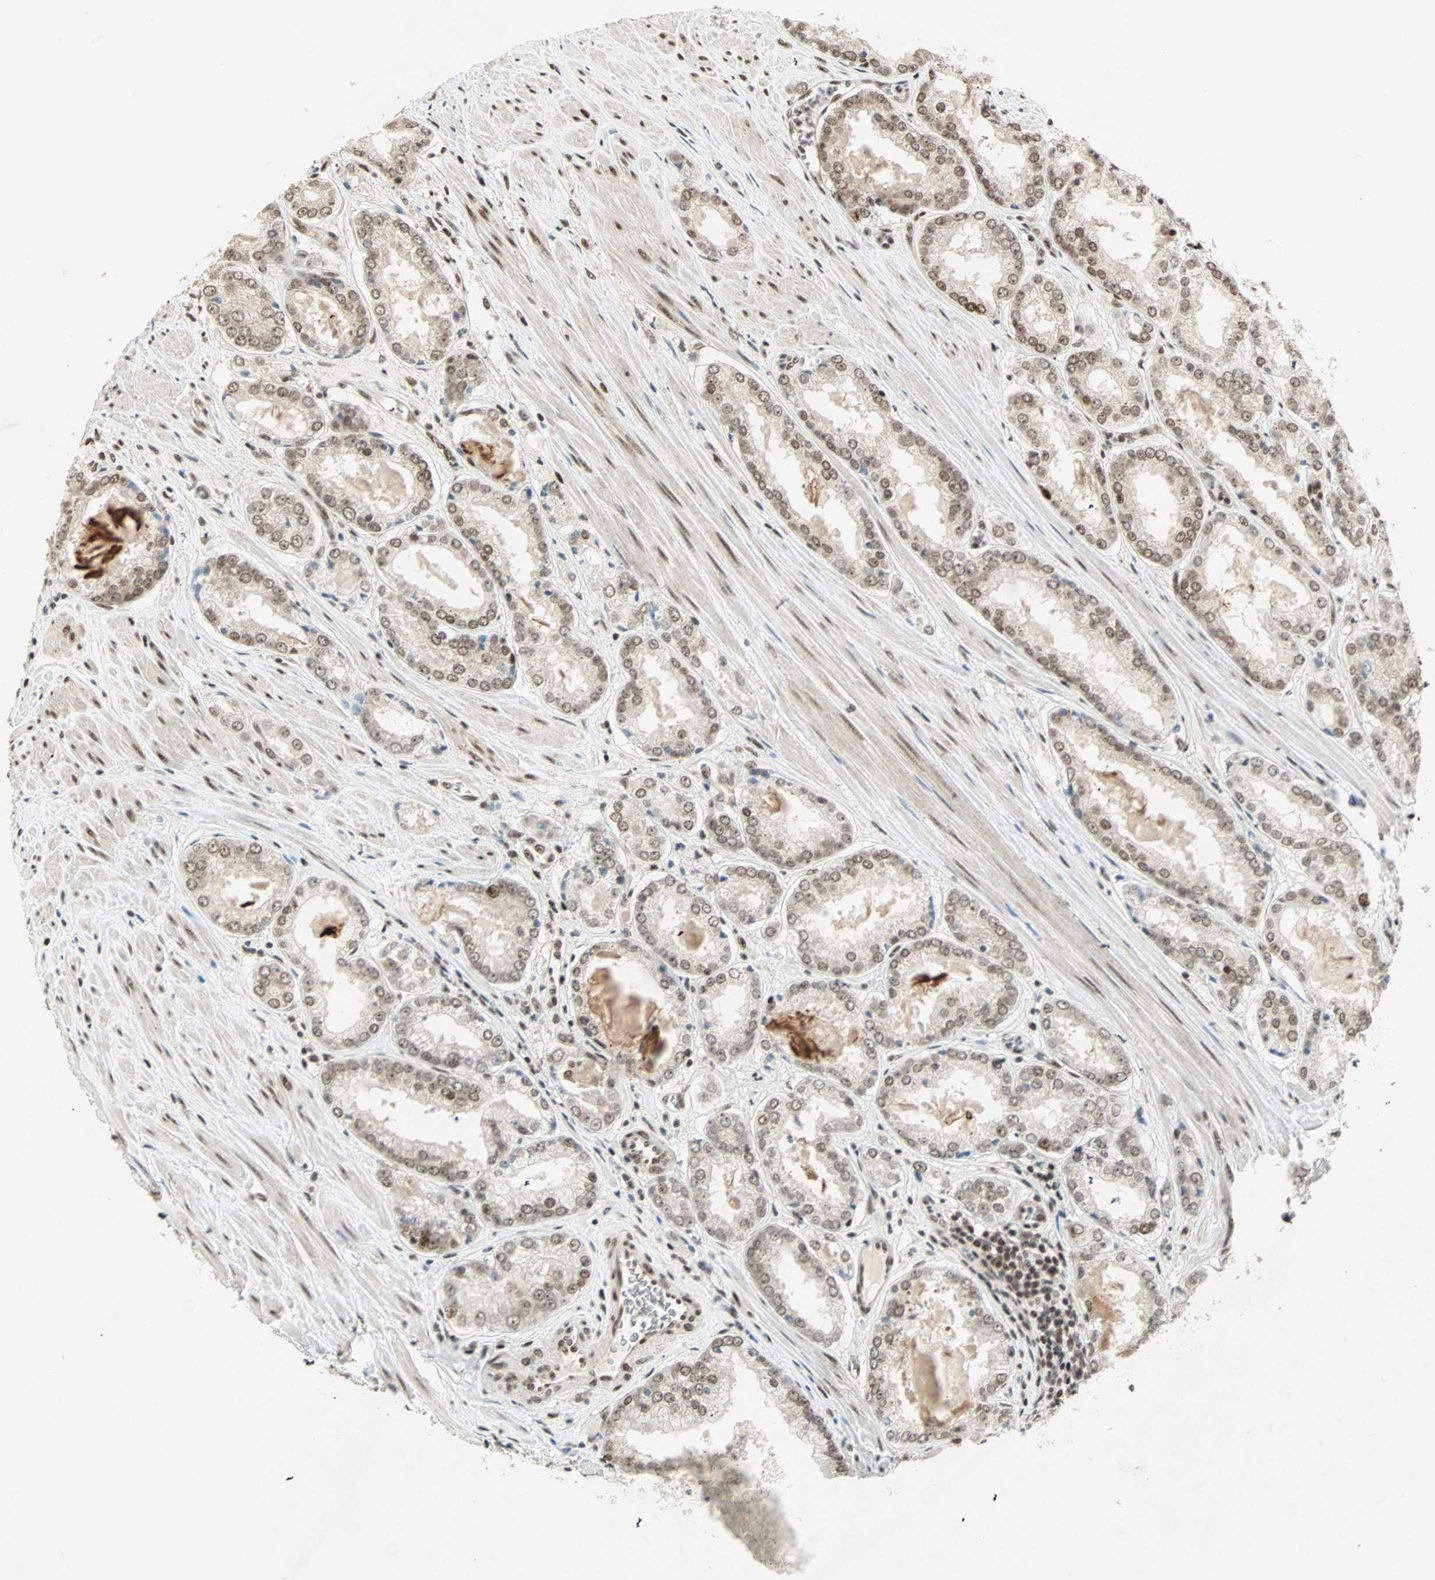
{"staining": {"intensity": "moderate", "quantity": ">75%", "location": "nuclear"}, "tissue": "prostate cancer", "cell_type": "Tumor cells", "image_type": "cancer", "snomed": [{"axis": "morphology", "description": "Adenocarcinoma, Low grade"}, {"axis": "topography", "description": "Prostate"}], "caption": "Immunohistochemical staining of human prostate cancer (adenocarcinoma (low-grade)) shows medium levels of moderate nuclear positivity in approximately >75% of tumor cells.", "gene": "MDC1", "patient": {"sex": "male", "age": 64}}